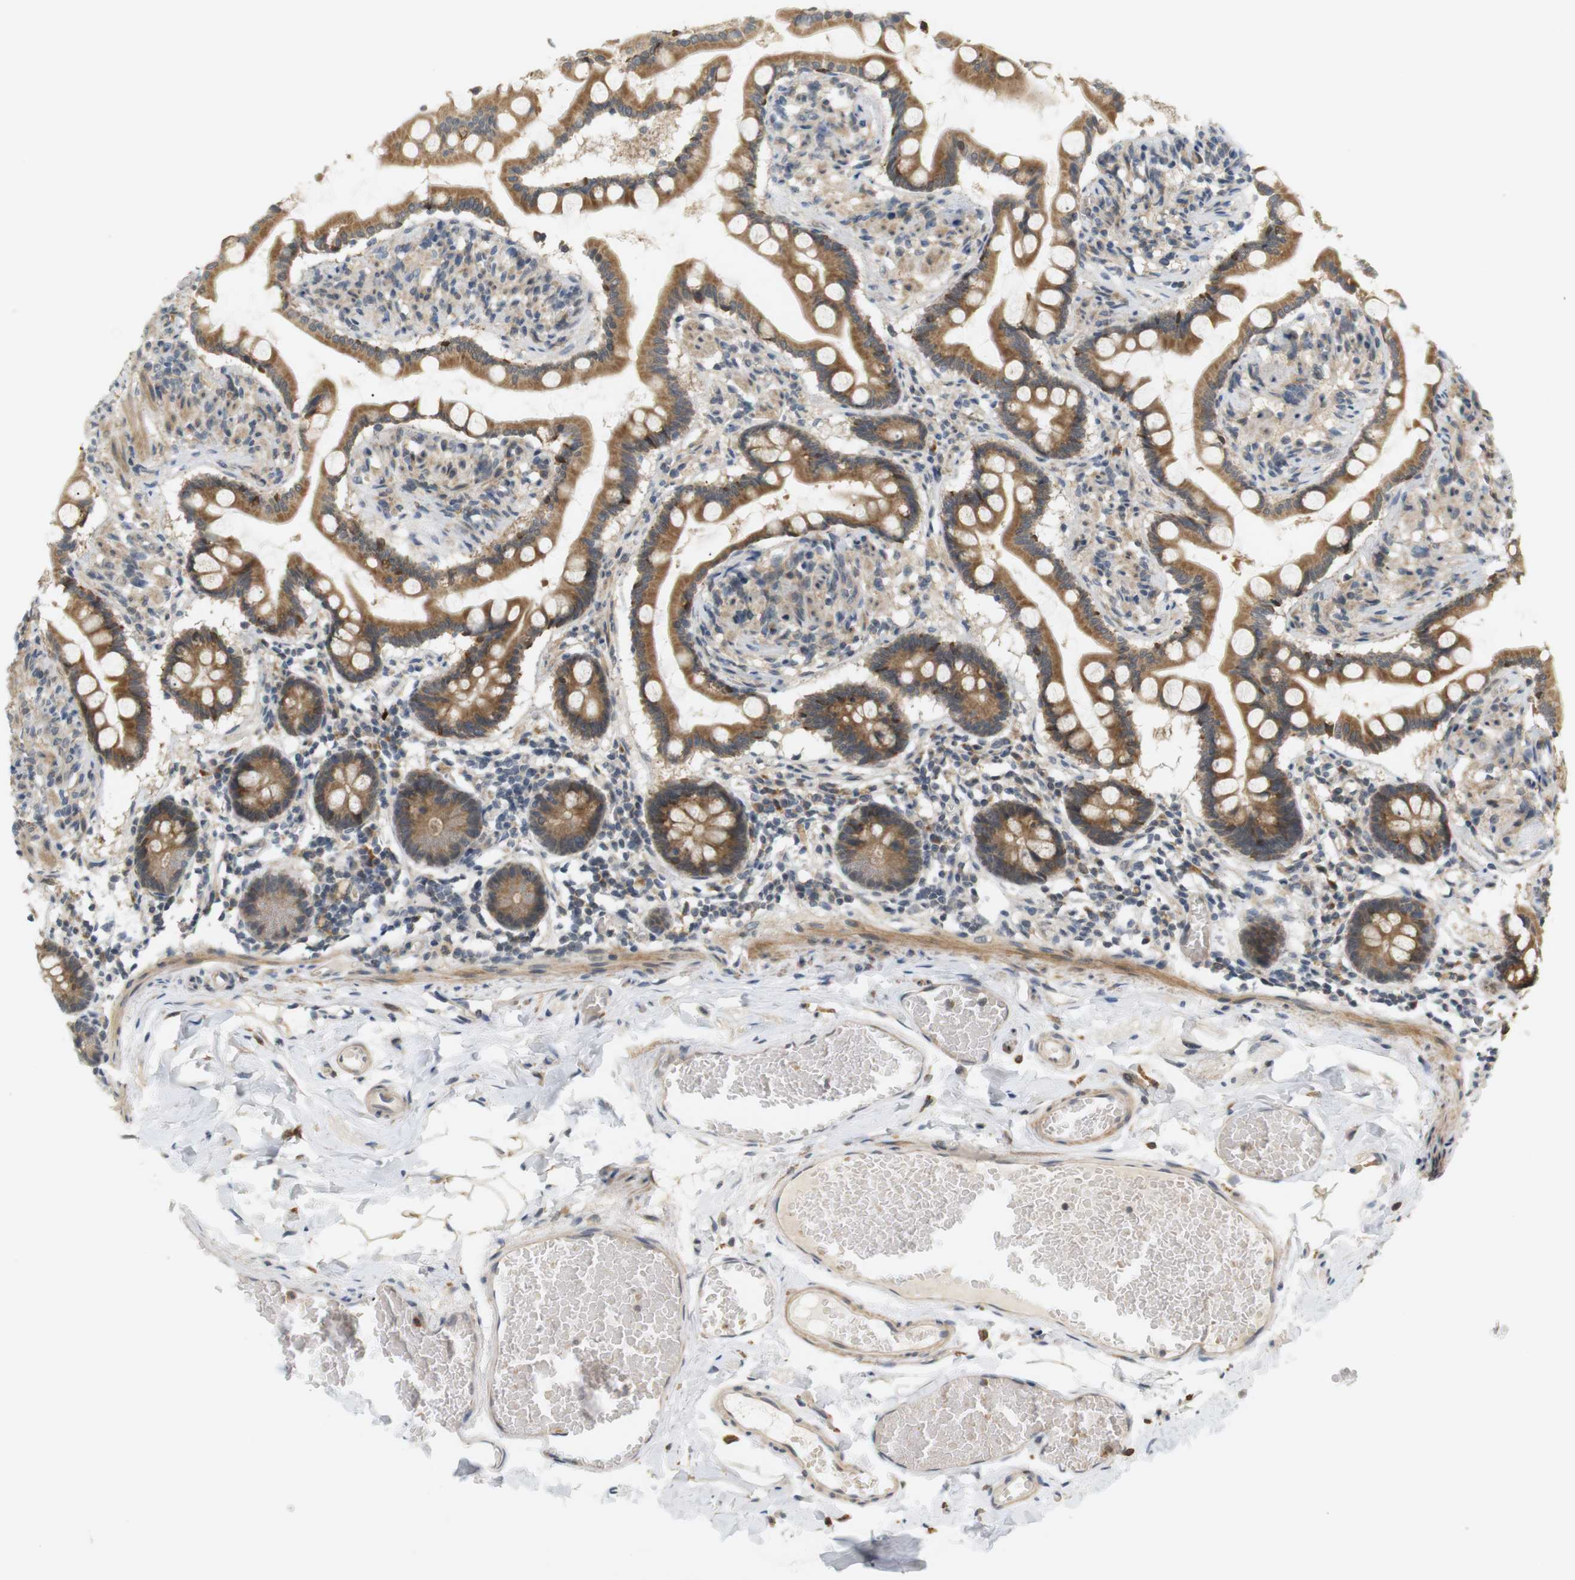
{"staining": {"intensity": "moderate", "quantity": ">75%", "location": "cytoplasmic/membranous"}, "tissue": "small intestine", "cell_type": "Glandular cells", "image_type": "normal", "snomed": [{"axis": "morphology", "description": "Normal tissue, NOS"}, {"axis": "topography", "description": "Small intestine"}], "caption": "Glandular cells reveal medium levels of moderate cytoplasmic/membranous positivity in approximately >75% of cells in normal small intestine.", "gene": "SOCS6", "patient": {"sex": "male", "age": 71}}